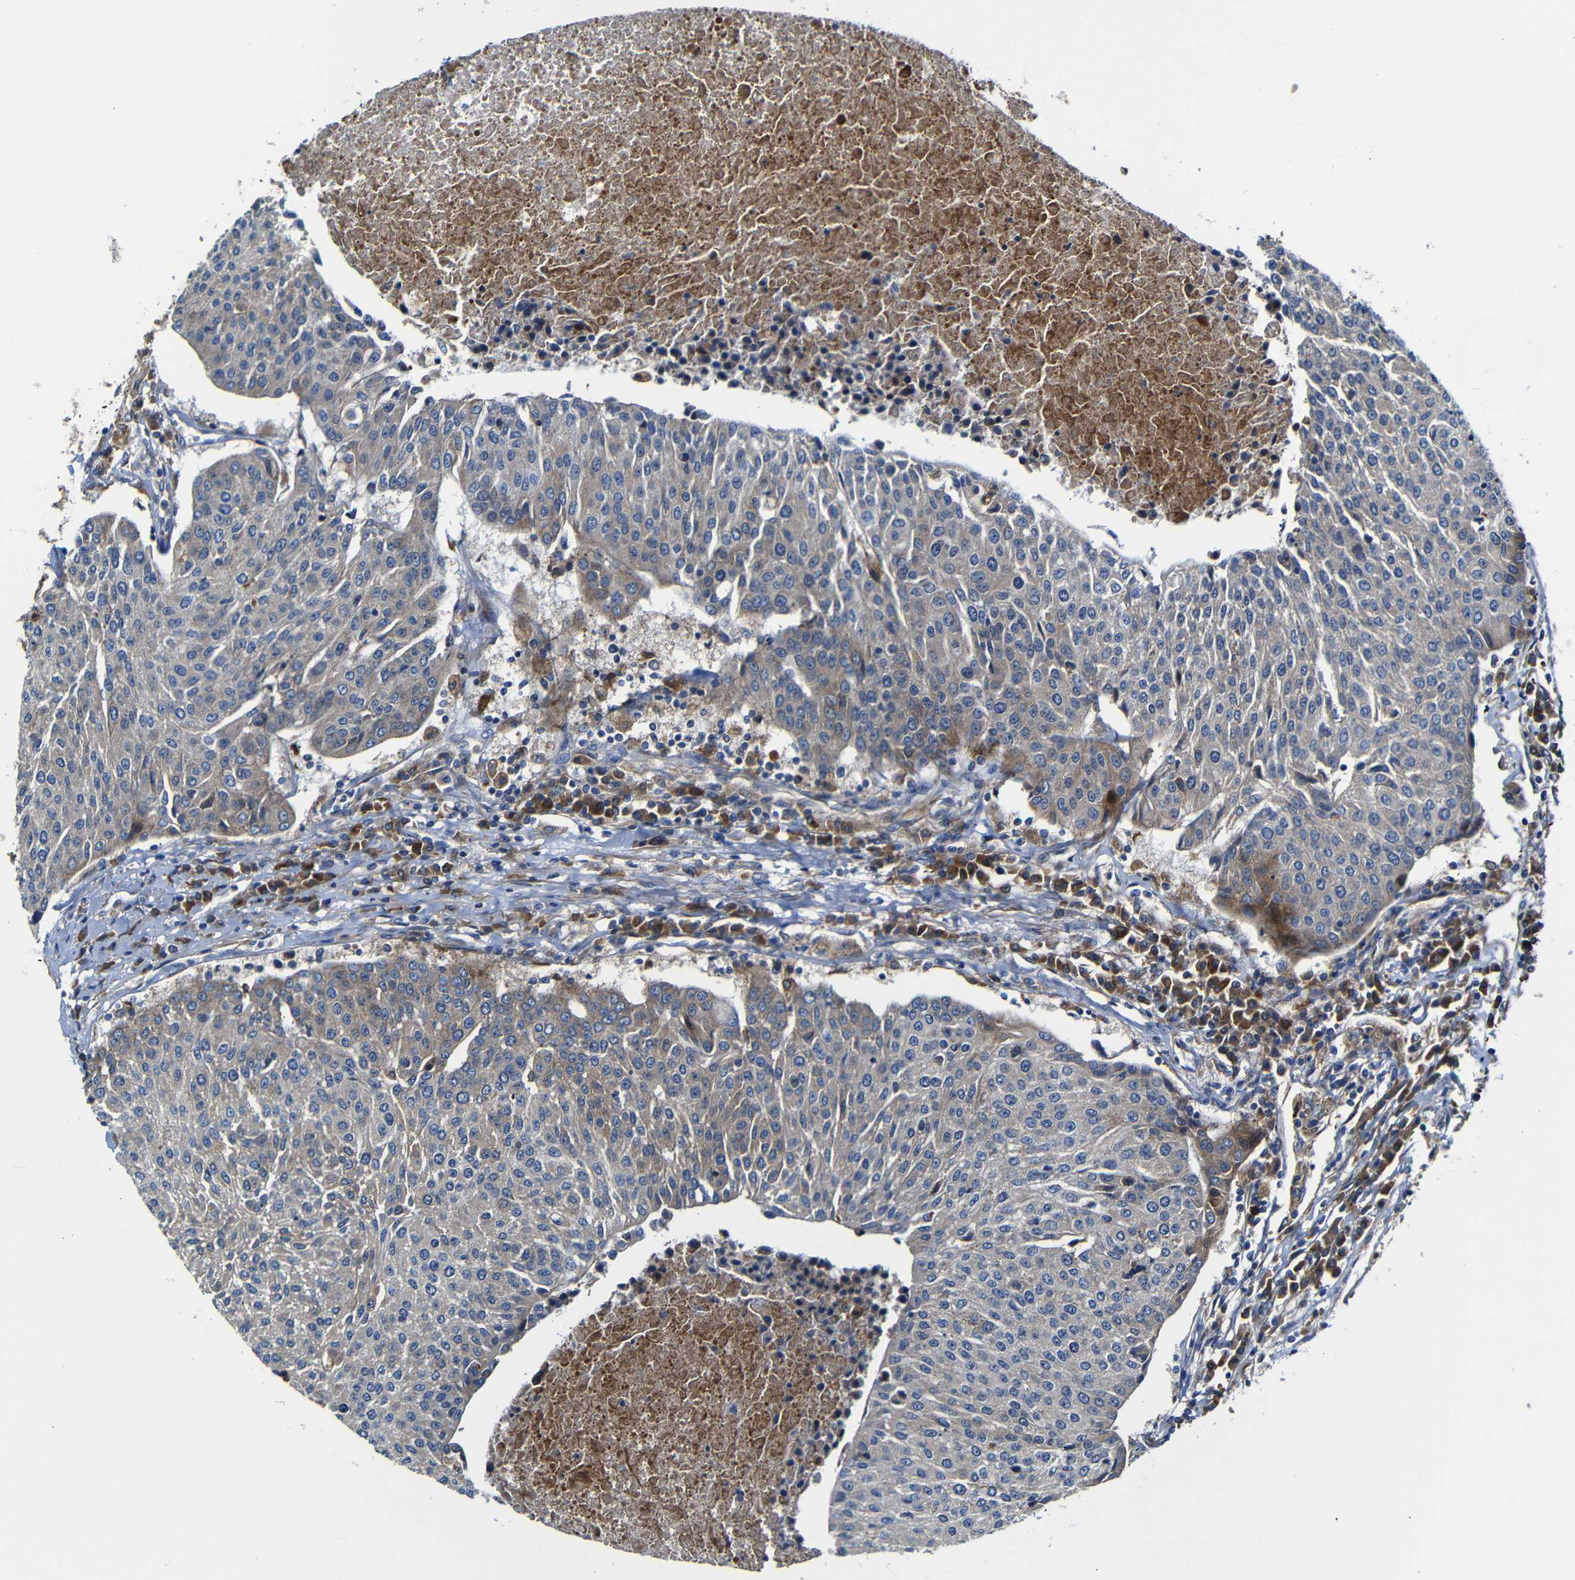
{"staining": {"intensity": "weak", "quantity": ">75%", "location": "cytoplasmic/membranous"}, "tissue": "urothelial cancer", "cell_type": "Tumor cells", "image_type": "cancer", "snomed": [{"axis": "morphology", "description": "Urothelial carcinoma, High grade"}, {"axis": "topography", "description": "Urinary bladder"}], "caption": "Immunohistochemical staining of human urothelial carcinoma (high-grade) shows low levels of weak cytoplasmic/membranous staining in approximately >75% of tumor cells. (DAB (3,3'-diaminobenzidine) IHC, brown staining for protein, blue staining for nuclei).", "gene": "CLCC1", "patient": {"sex": "female", "age": 85}}